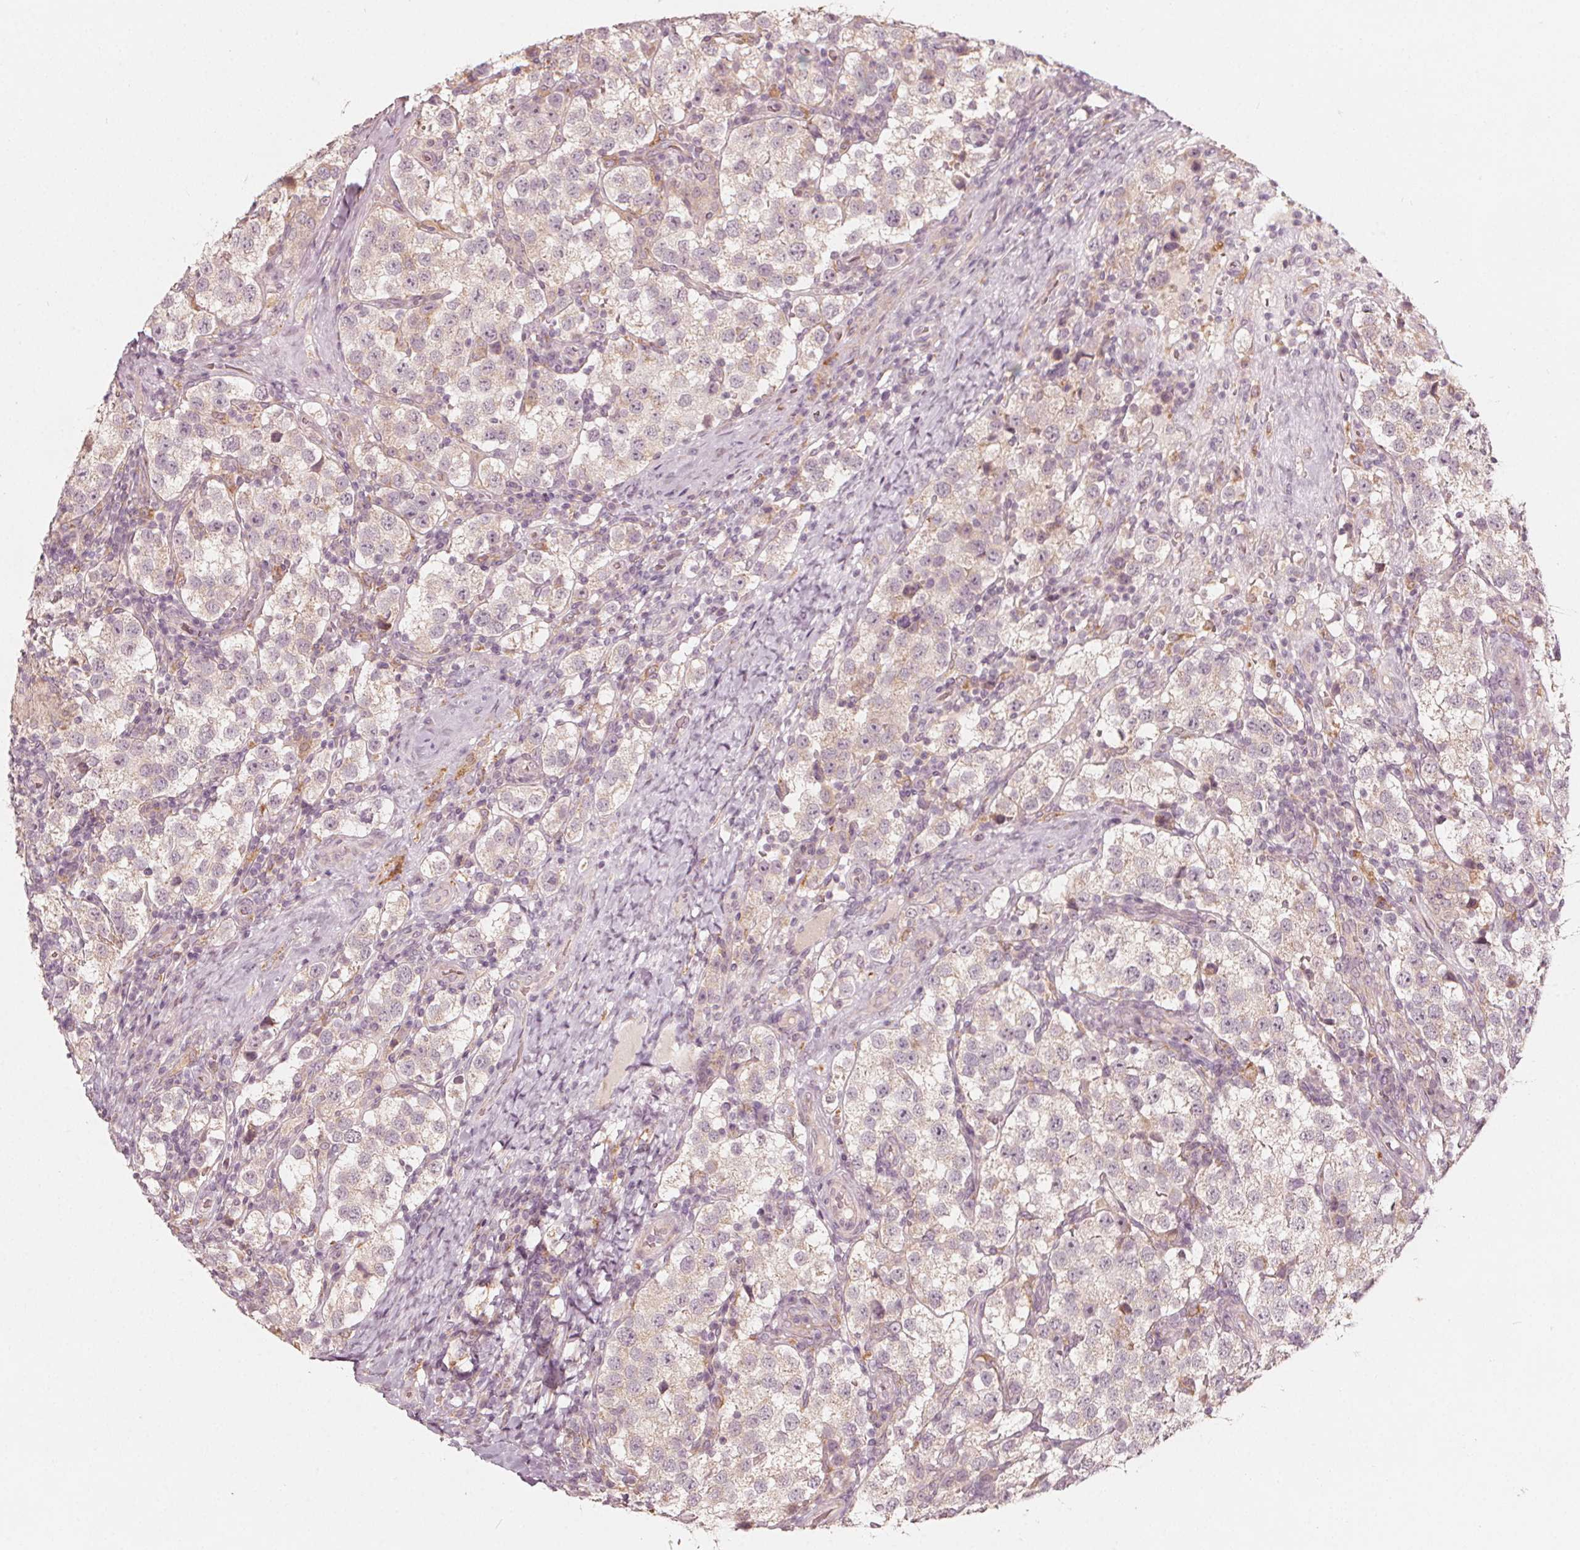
{"staining": {"intensity": "weak", "quantity": "<25%", "location": "cytoplasmic/membranous"}, "tissue": "testis cancer", "cell_type": "Tumor cells", "image_type": "cancer", "snomed": [{"axis": "morphology", "description": "Seminoma, NOS"}, {"axis": "topography", "description": "Testis"}], "caption": "Immunohistochemistry of human seminoma (testis) reveals no staining in tumor cells. (Brightfield microscopy of DAB (3,3'-diaminobenzidine) immunohistochemistry at high magnification).", "gene": "NPC1L1", "patient": {"sex": "male", "age": 37}}